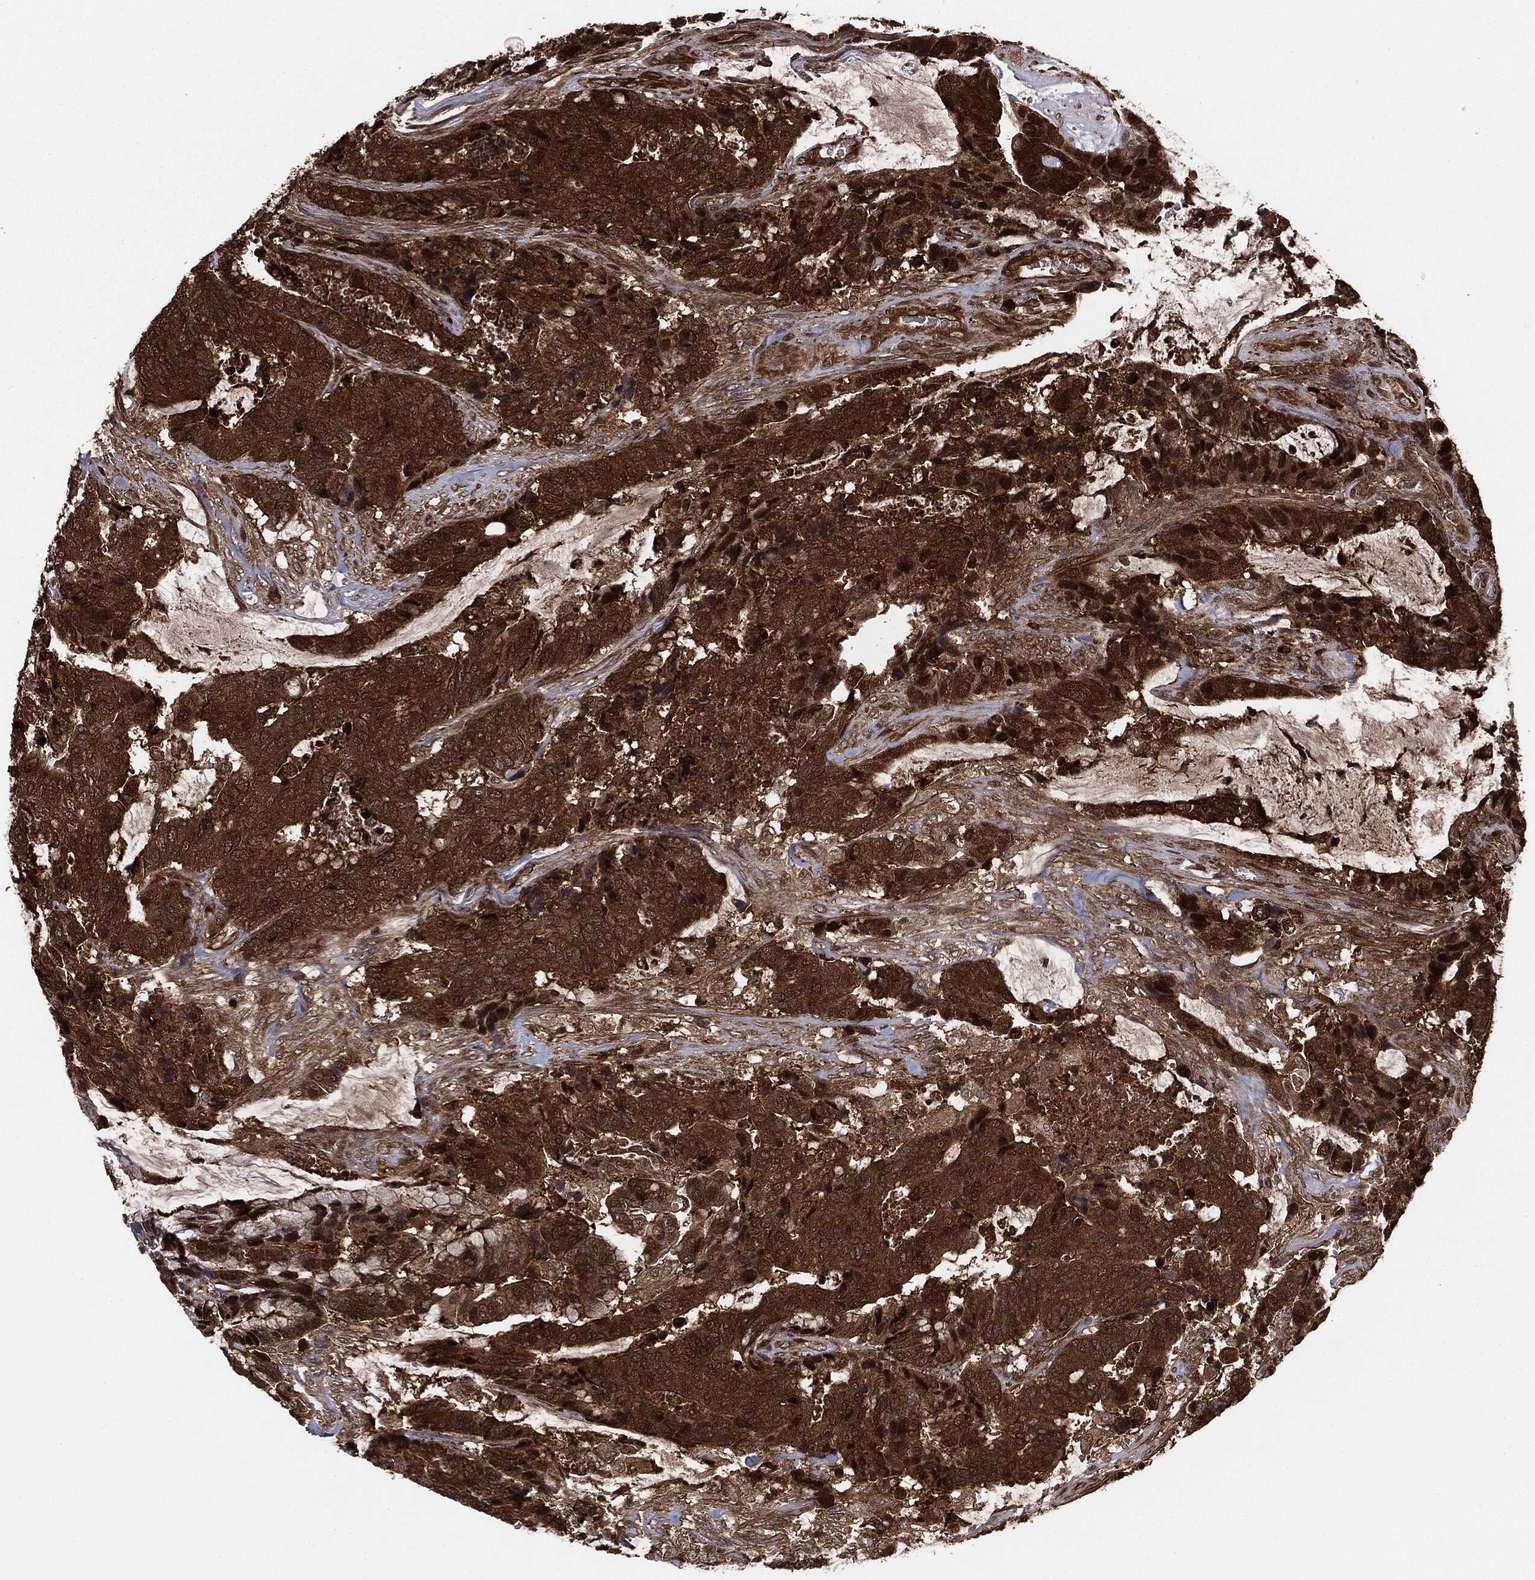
{"staining": {"intensity": "strong", "quantity": ">75%", "location": "cytoplasmic/membranous"}, "tissue": "colorectal cancer", "cell_type": "Tumor cells", "image_type": "cancer", "snomed": [{"axis": "morphology", "description": "Adenocarcinoma, NOS"}, {"axis": "topography", "description": "Rectum"}], "caption": "High-magnification brightfield microscopy of colorectal adenocarcinoma stained with DAB (3,3'-diaminobenzidine) (brown) and counterstained with hematoxylin (blue). tumor cells exhibit strong cytoplasmic/membranous staining is appreciated in approximately>75% of cells.", "gene": "NME1", "patient": {"sex": "female", "age": 59}}